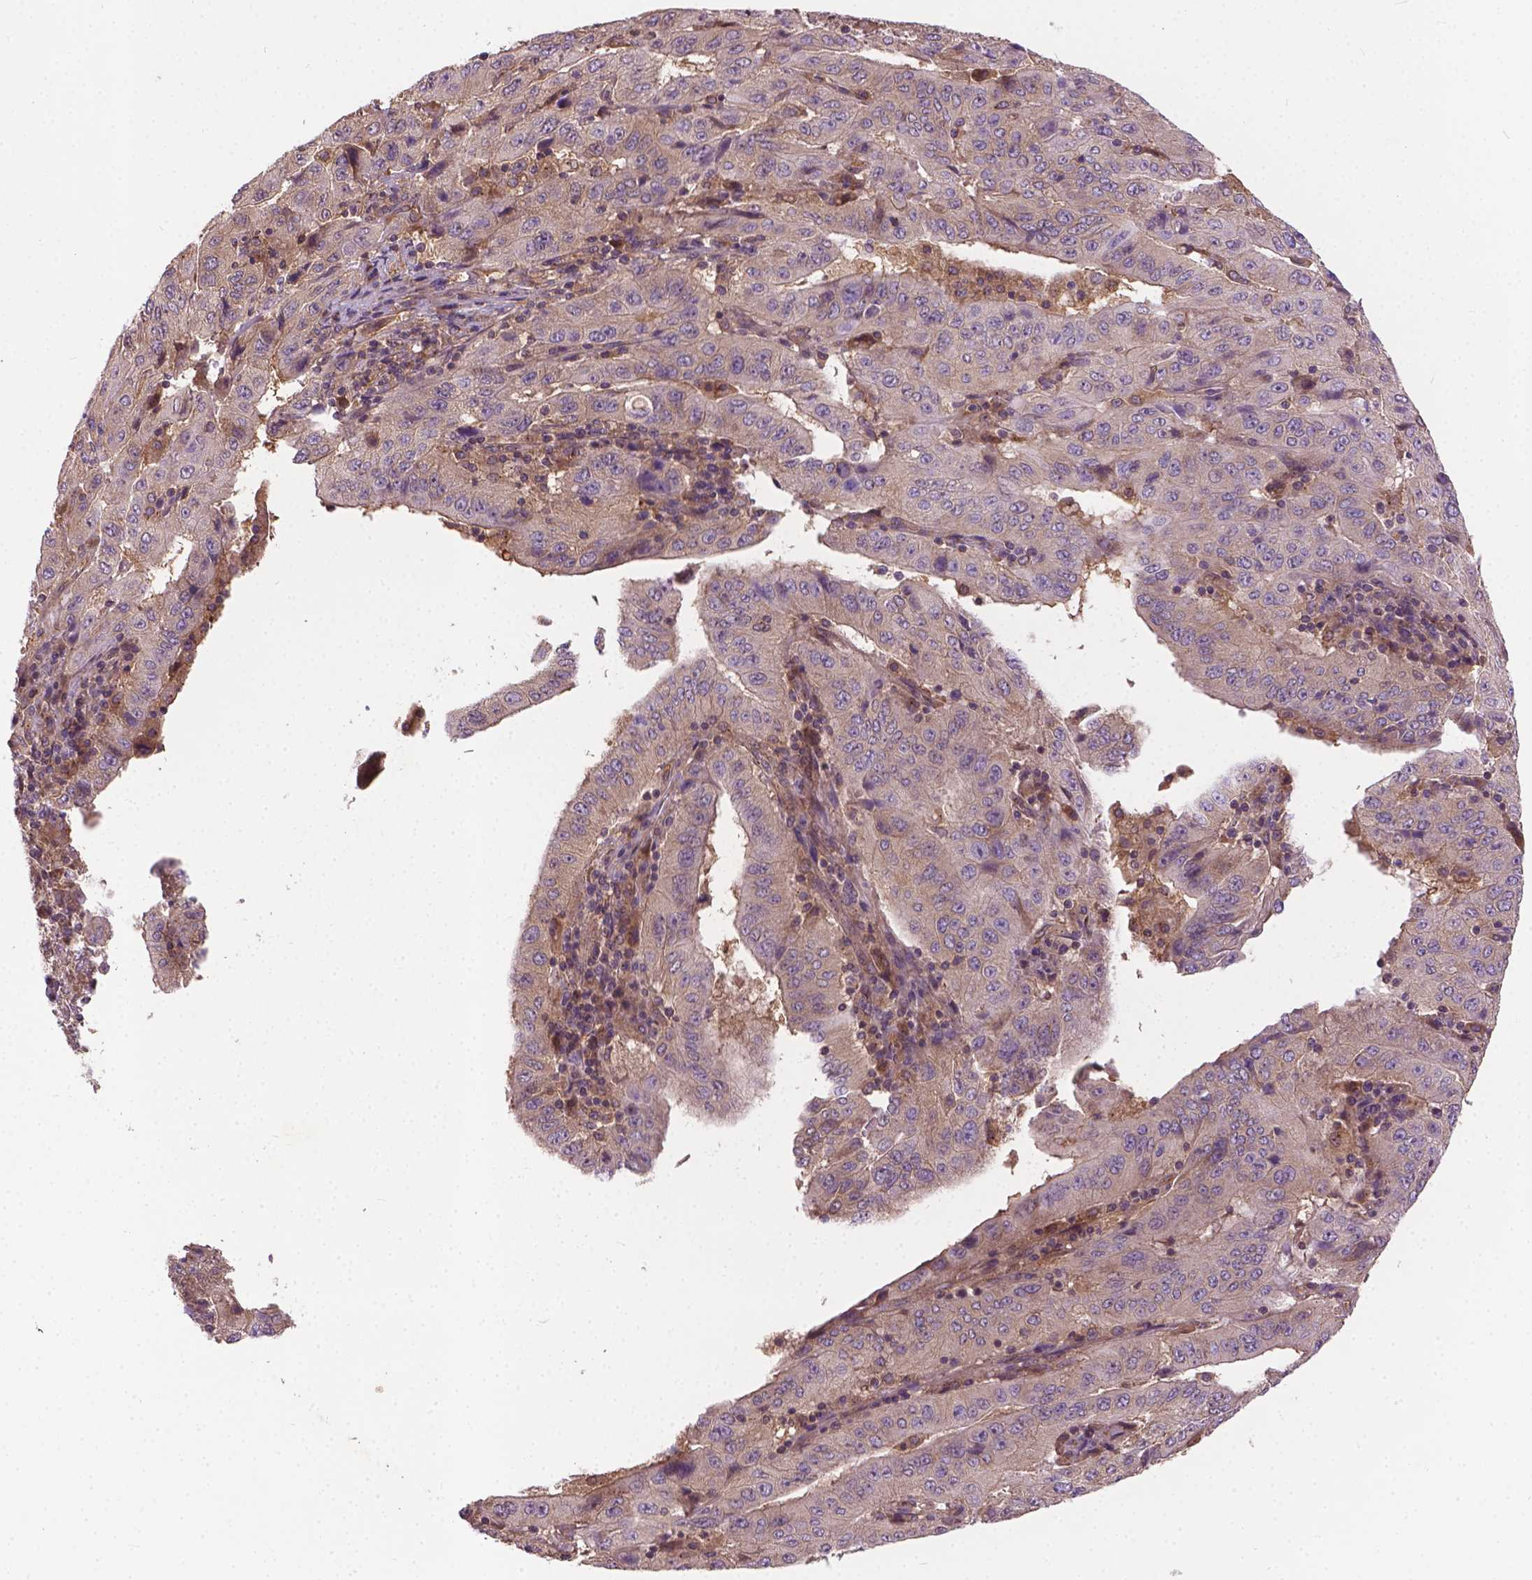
{"staining": {"intensity": "weak", "quantity": "25%-75%", "location": "cytoplasmic/membranous"}, "tissue": "pancreatic cancer", "cell_type": "Tumor cells", "image_type": "cancer", "snomed": [{"axis": "morphology", "description": "Adenocarcinoma, NOS"}, {"axis": "topography", "description": "Pancreas"}], "caption": "This is an image of immunohistochemistry staining of pancreatic cancer (adenocarcinoma), which shows weak expression in the cytoplasmic/membranous of tumor cells.", "gene": "MZT1", "patient": {"sex": "male", "age": 63}}